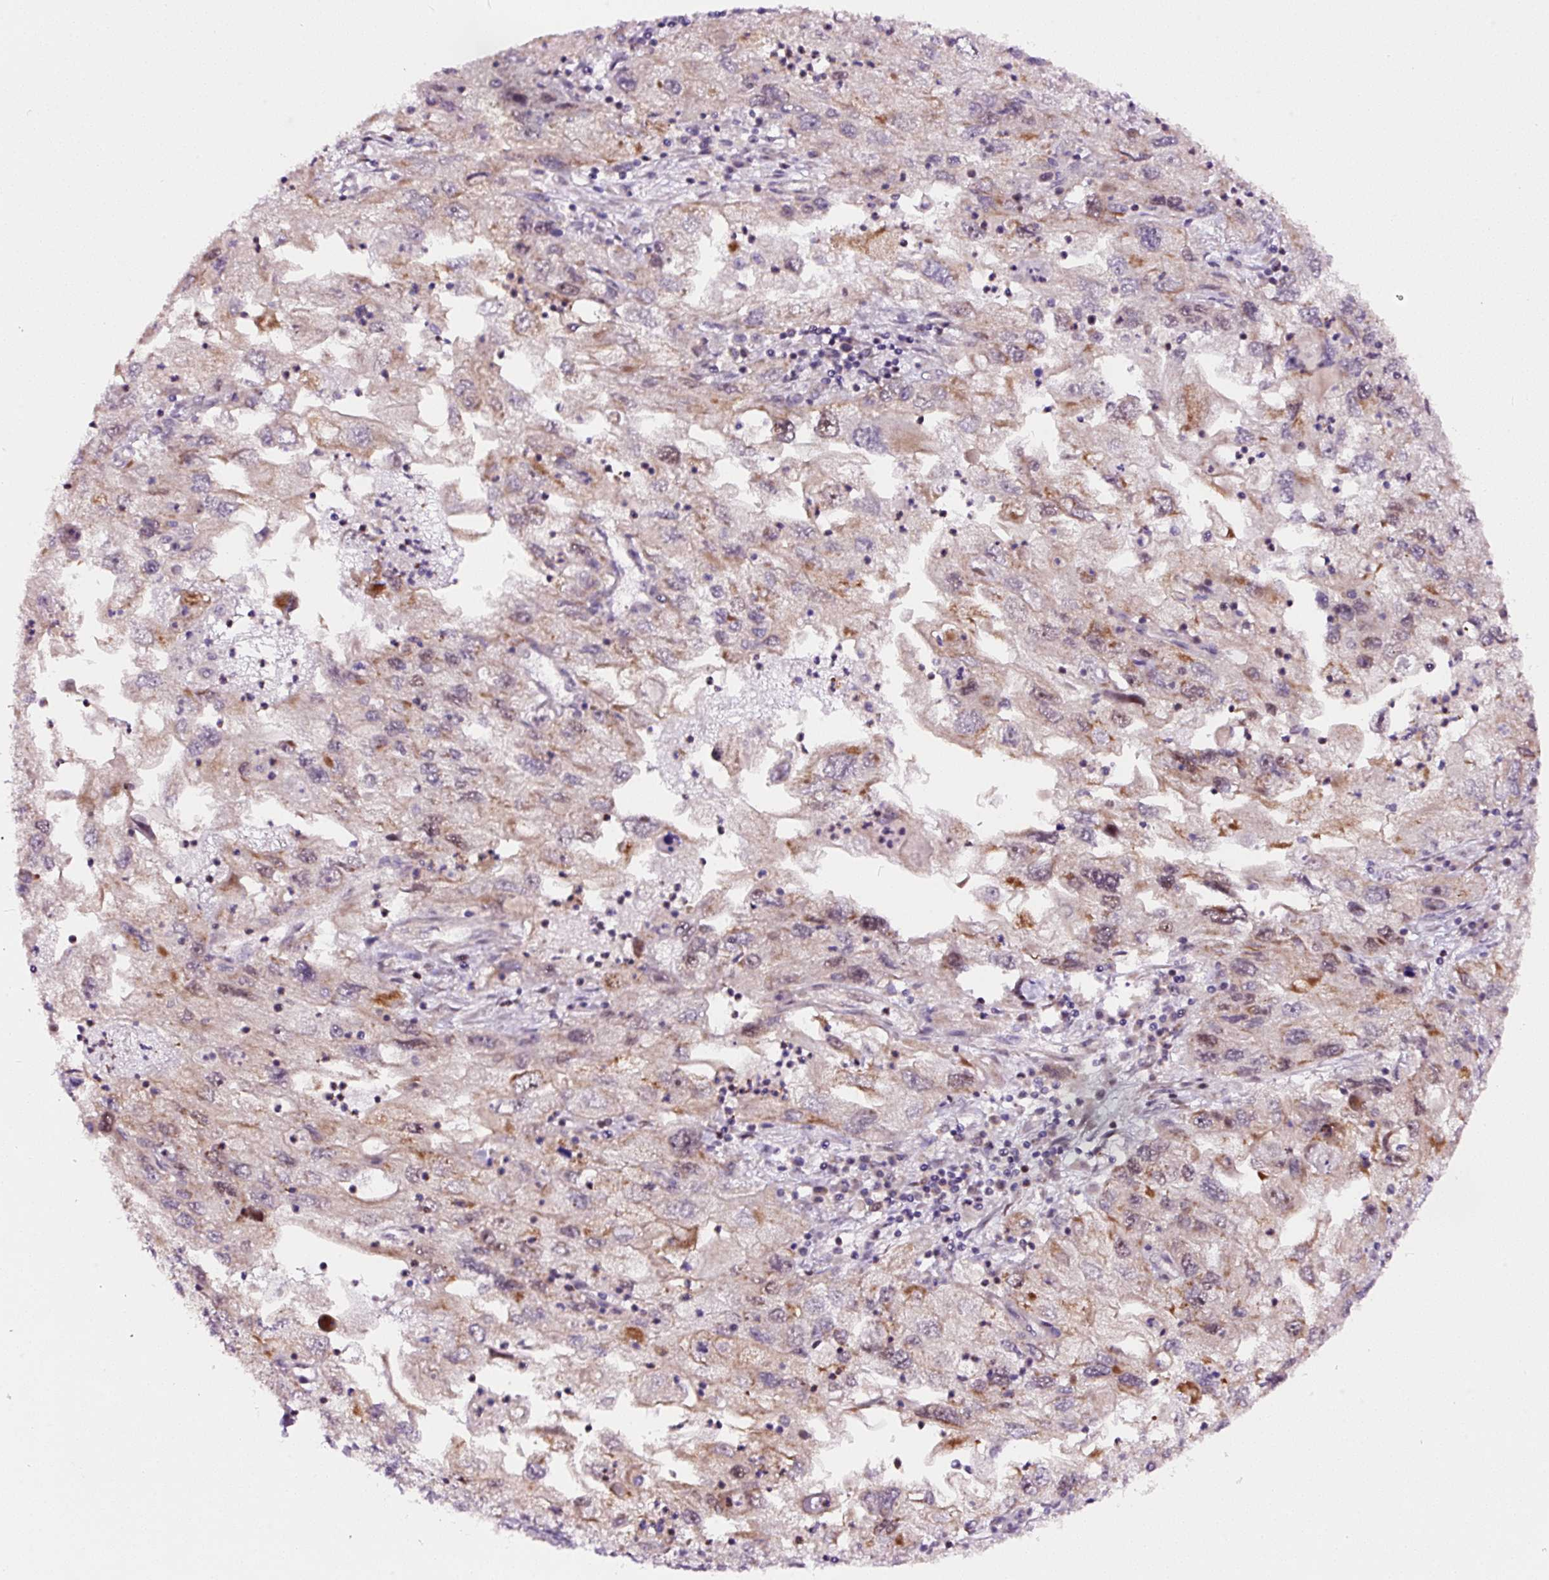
{"staining": {"intensity": "moderate", "quantity": "<25%", "location": "cytoplasmic/membranous,nuclear"}, "tissue": "endometrial cancer", "cell_type": "Tumor cells", "image_type": "cancer", "snomed": [{"axis": "morphology", "description": "Adenocarcinoma, NOS"}, {"axis": "topography", "description": "Endometrium"}], "caption": "High-power microscopy captured an IHC image of endometrial cancer (adenocarcinoma), revealing moderate cytoplasmic/membranous and nuclear positivity in about <25% of tumor cells. The staining is performed using DAB (3,3'-diaminobenzidine) brown chromogen to label protein expression. The nuclei are counter-stained blue using hematoxylin.", "gene": "RFC4", "patient": {"sex": "female", "age": 49}}